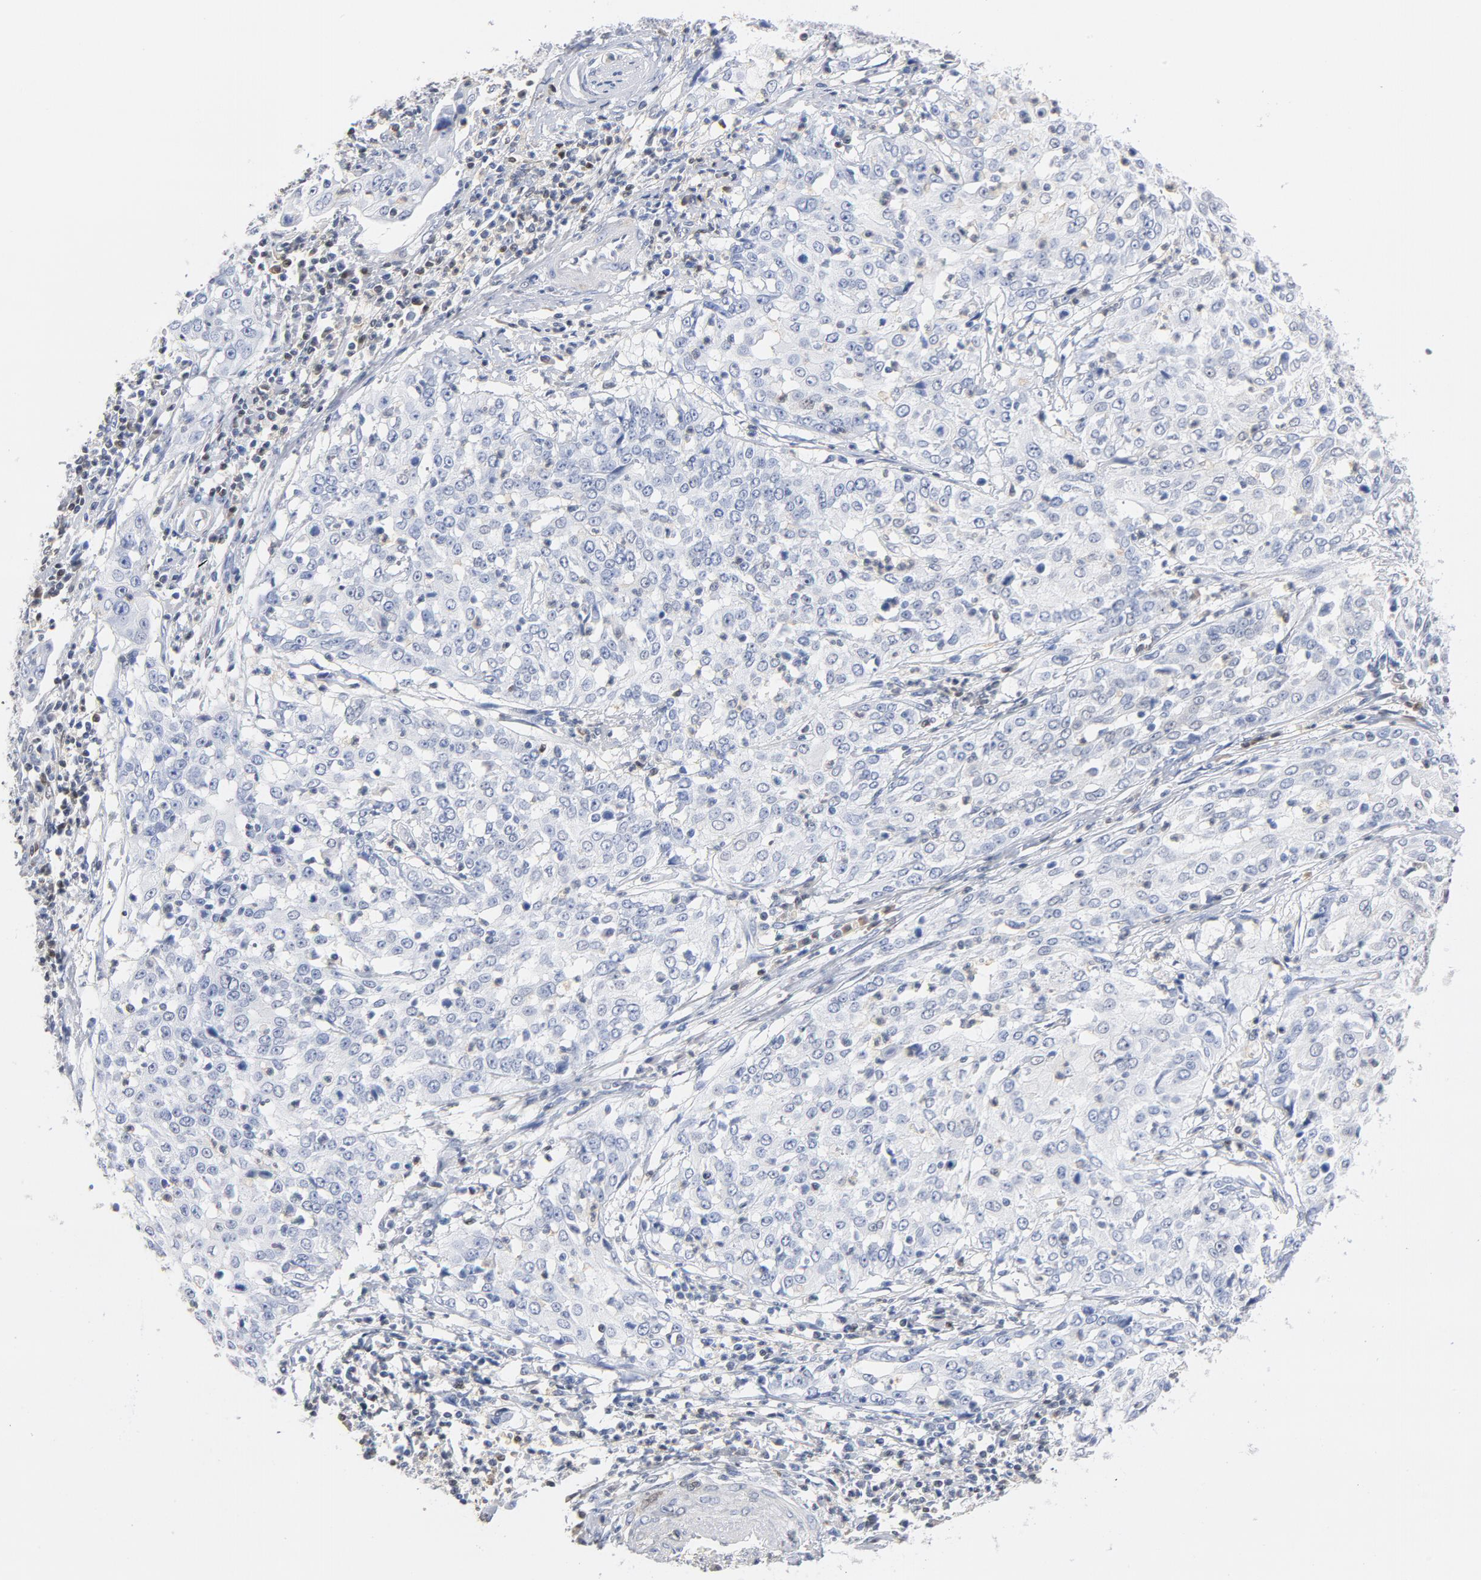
{"staining": {"intensity": "negative", "quantity": "none", "location": "none"}, "tissue": "cervical cancer", "cell_type": "Tumor cells", "image_type": "cancer", "snomed": [{"axis": "morphology", "description": "Squamous cell carcinoma, NOS"}, {"axis": "topography", "description": "Cervix"}], "caption": "Tumor cells show no significant protein staining in cervical cancer.", "gene": "CDKN1B", "patient": {"sex": "female", "age": 39}}